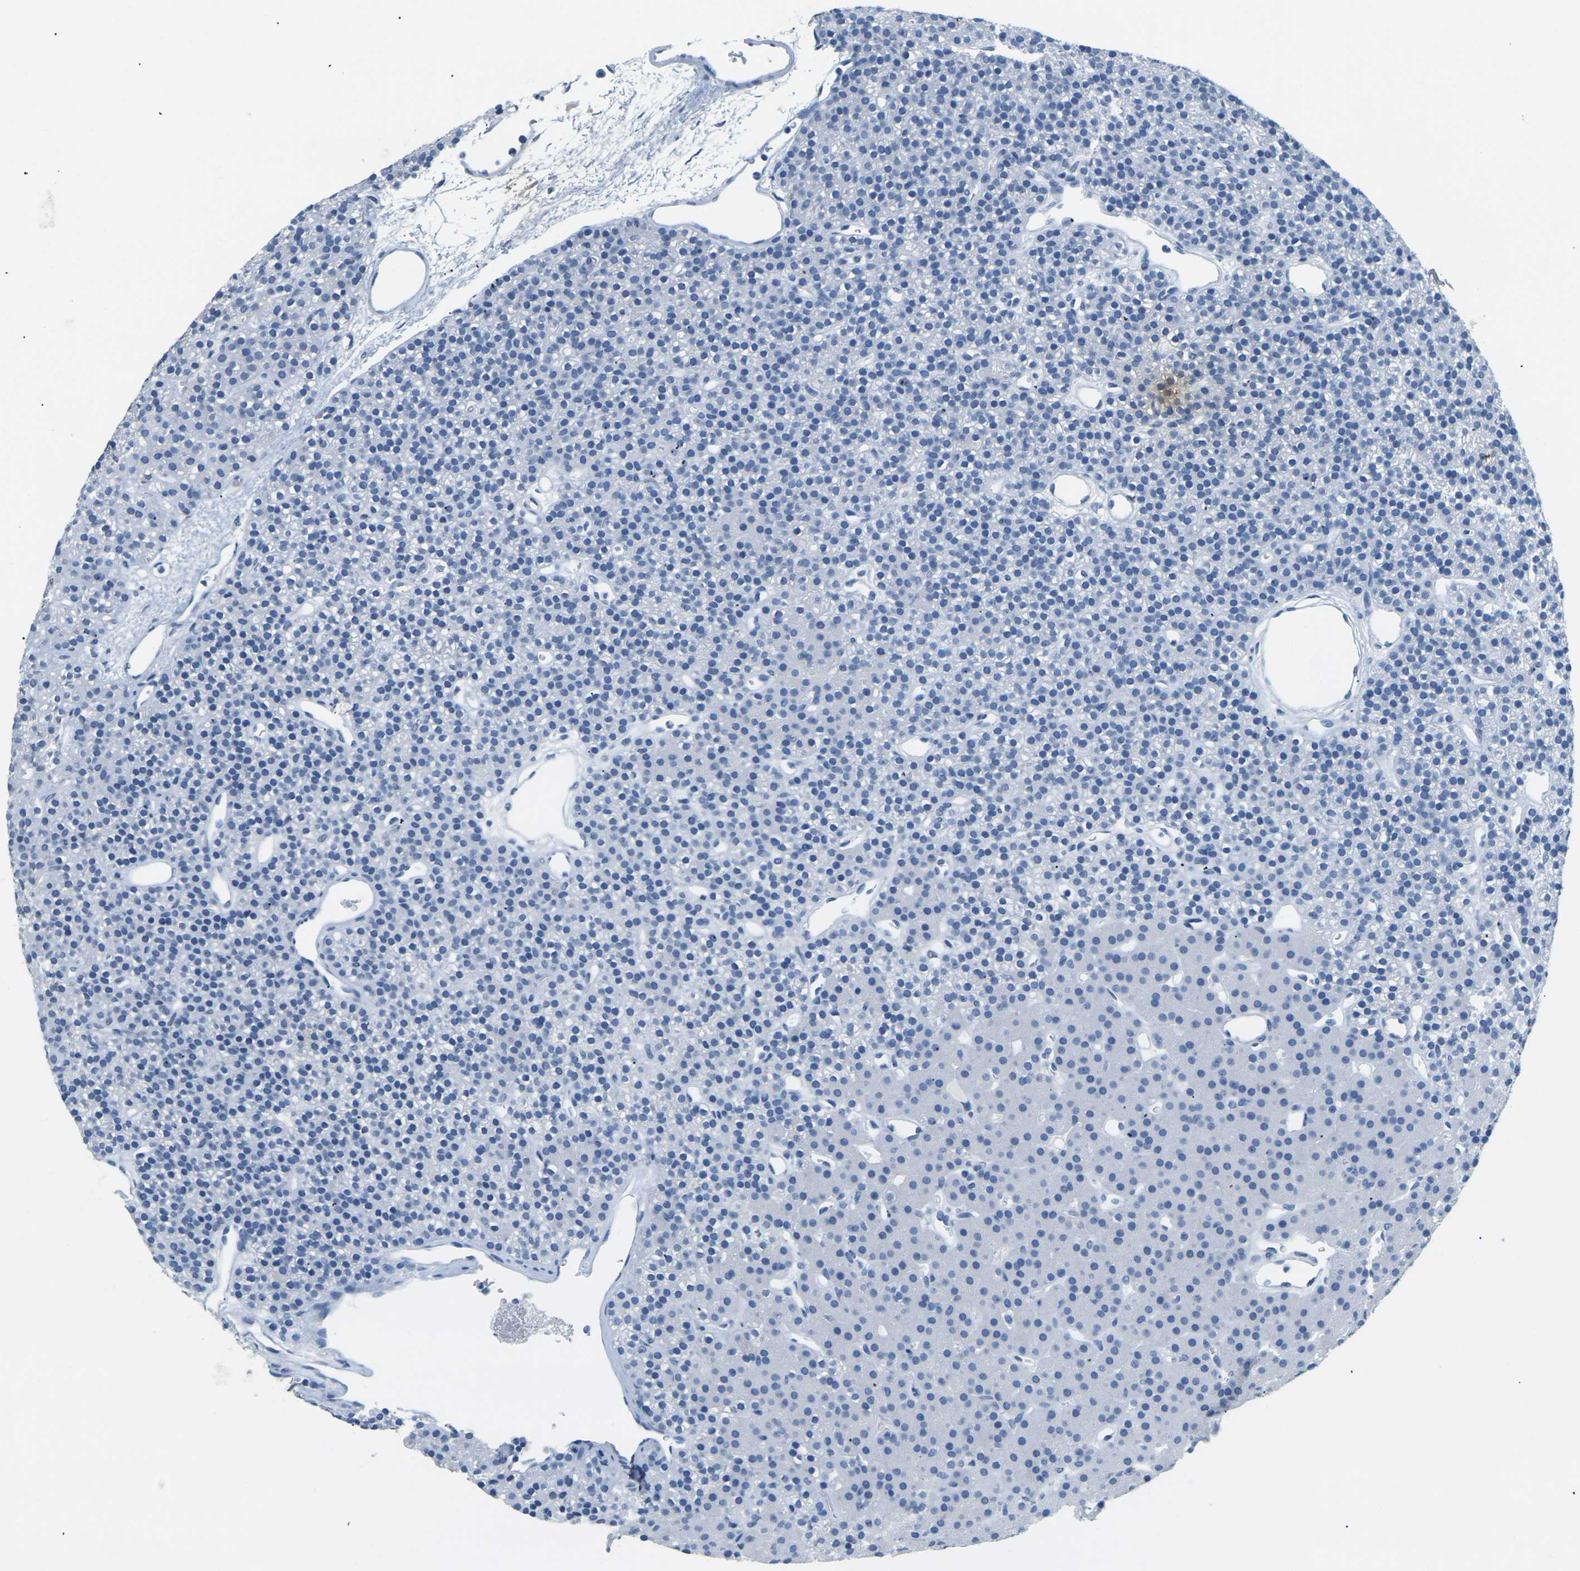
{"staining": {"intensity": "negative", "quantity": "none", "location": "none"}, "tissue": "parathyroid gland", "cell_type": "Glandular cells", "image_type": "normal", "snomed": [{"axis": "morphology", "description": "Normal tissue, NOS"}, {"axis": "morphology", "description": "Hyperplasia, NOS"}, {"axis": "topography", "description": "Parathyroid gland"}], "caption": "High power microscopy histopathology image of an IHC image of normal parathyroid gland, revealing no significant expression in glandular cells.", "gene": "CTAG1A", "patient": {"sex": "male", "age": 44}}